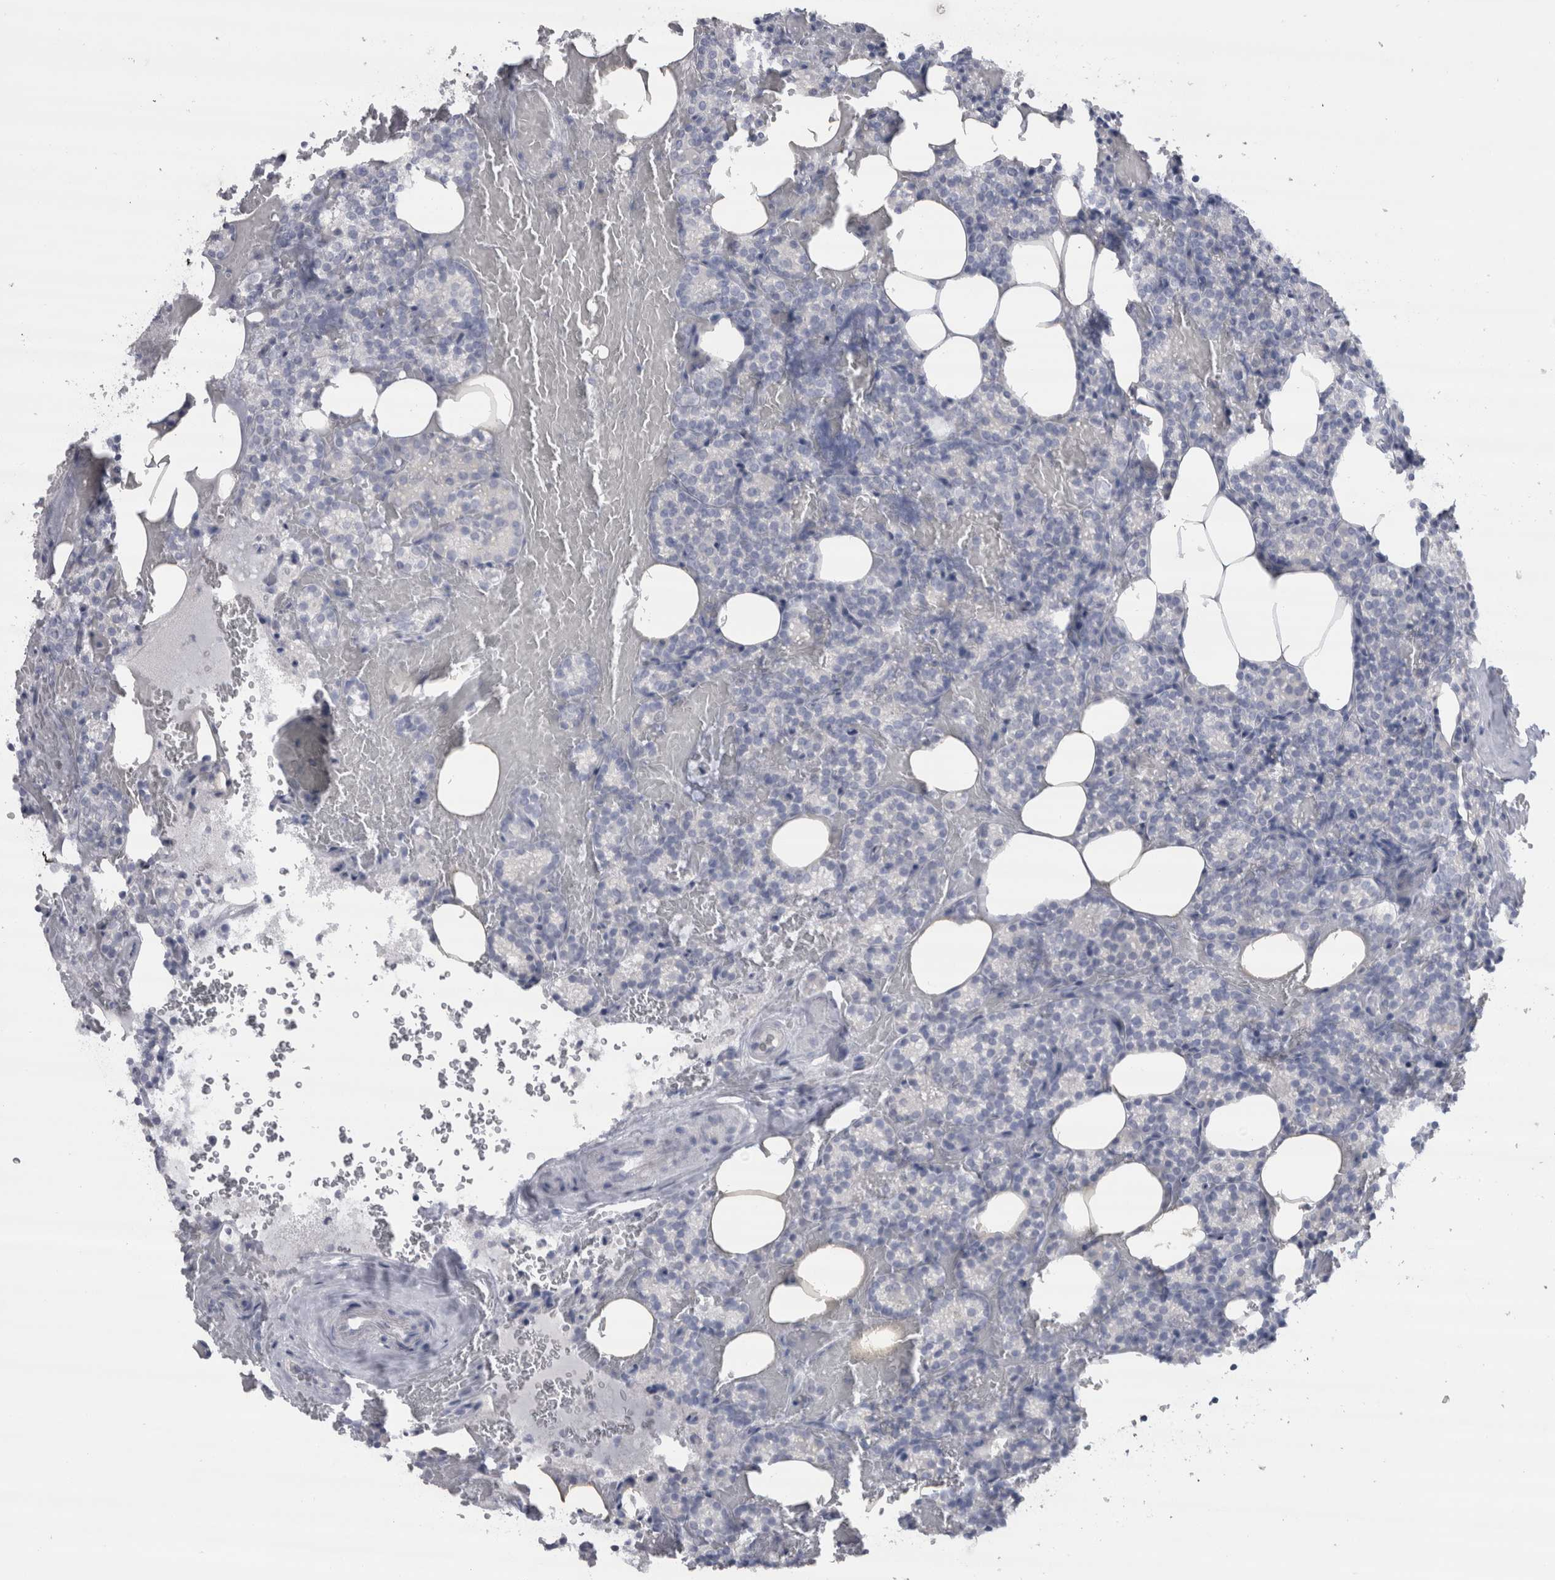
{"staining": {"intensity": "negative", "quantity": "none", "location": "none"}, "tissue": "parathyroid gland", "cell_type": "Glandular cells", "image_type": "normal", "snomed": [{"axis": "morphology", "description": "Normal tissue, NOS"}, {"axis": "topography", "description": "Parathyroid gland"}], "caption": "Immunohistochemistry histopathology image of unremarkable parathyroid gland: human parathyroid gland stained with DAB displays no significant protein expression in glandular cells. The staining is performed using DAB (3,3'-diaminobenzidine) brown chromogen with nuclei counter-stained in using hematoxylin.", "gene": "CDH17", "patient": {"sex": "female", "age": 78}}